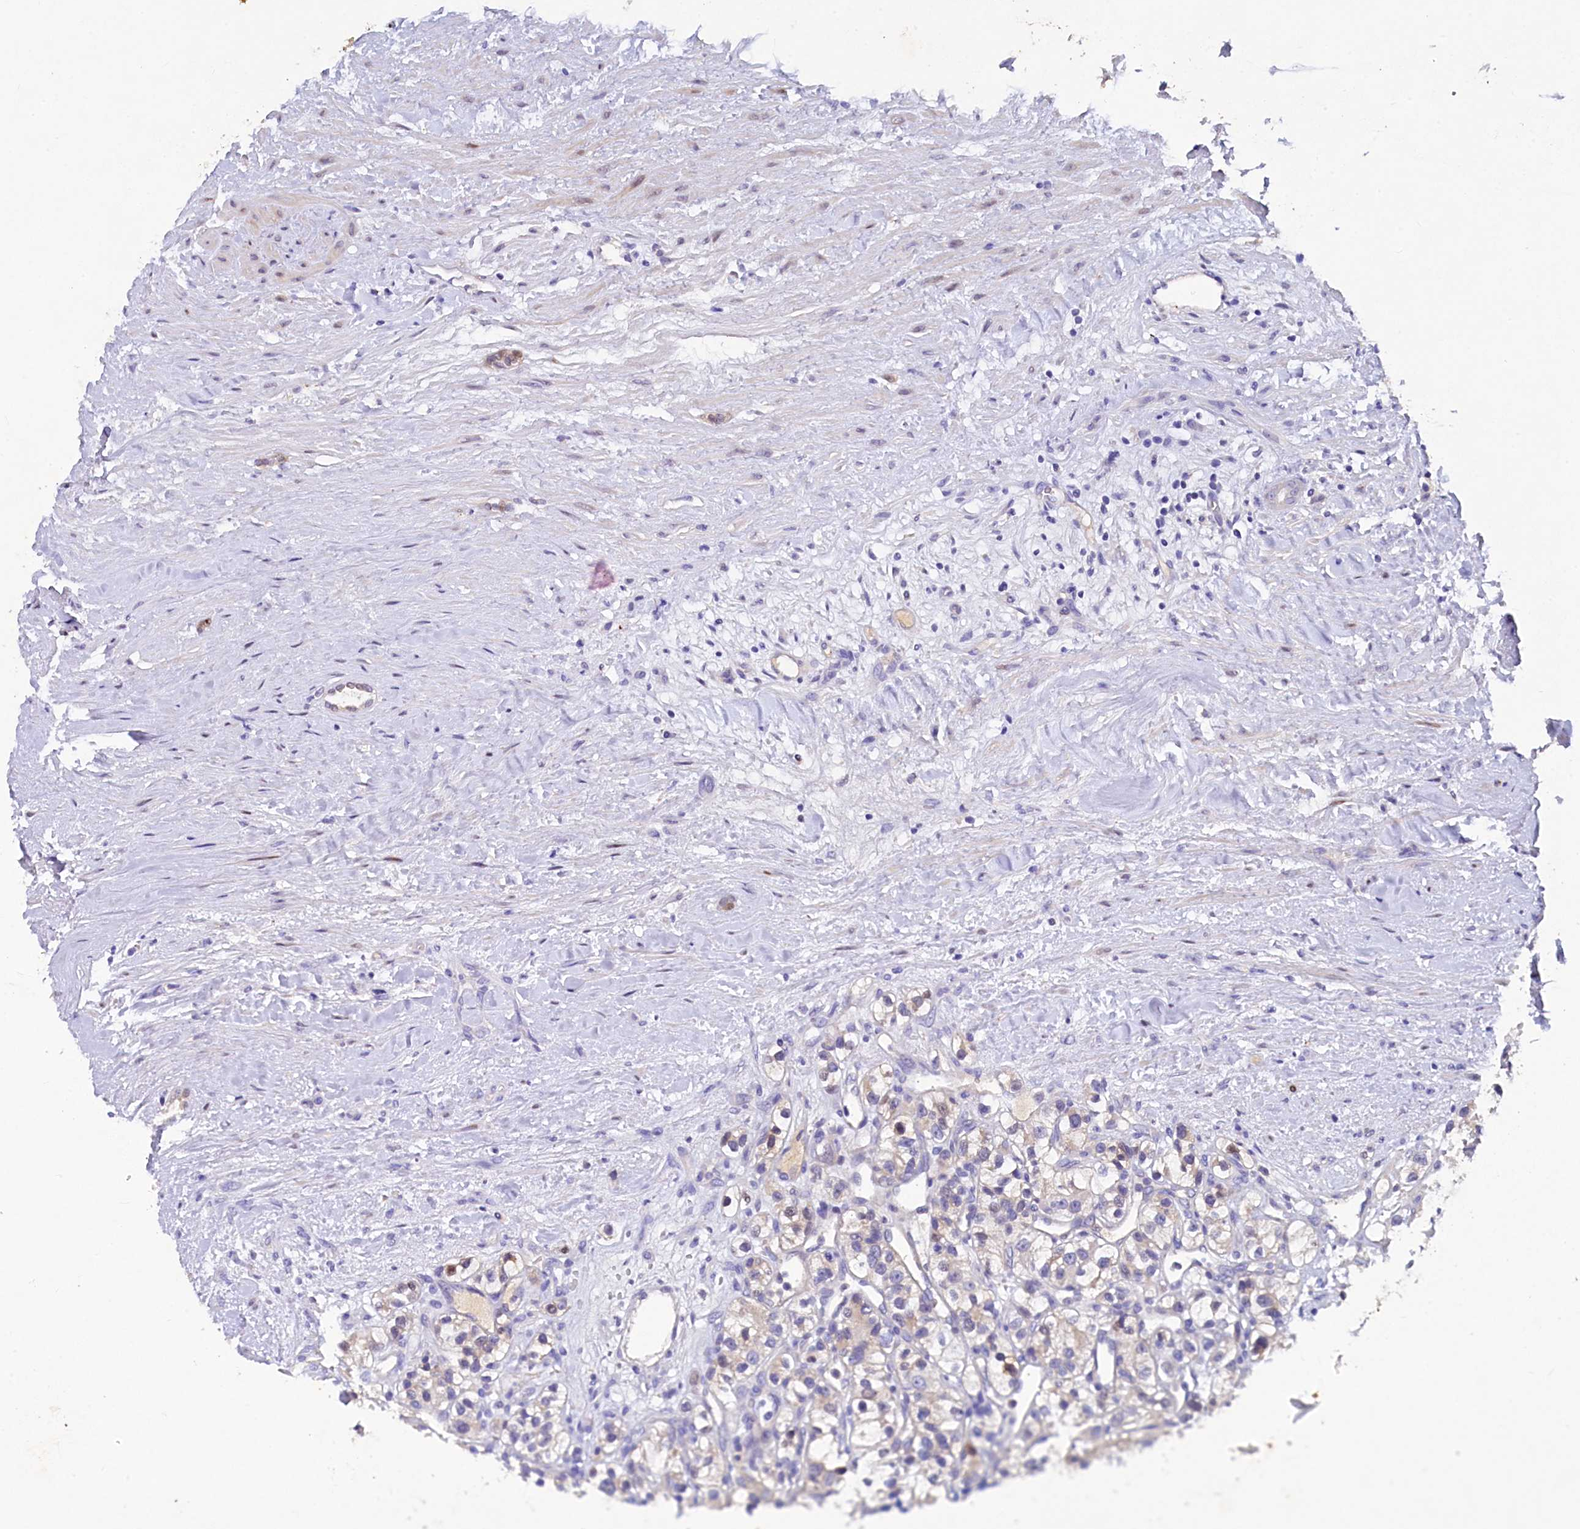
{"staining": {"intensity": "weak", "quantity": "<25%", "location": "cytoplasmic/membranous"}, "tissue": "renal cancer", "cell_type": "Tumor cells", "image_type": "cancer", "snomed": [{"axis": "morphology", "description": "Adenocarcinoma, NOS"}, {"axis": "topography", "description": "Kidney"}], "caption": "Immunohistochemical staining of human adenocarcinoma (renal) reveals no significant expression in tumor cells.", "gene": "TGDS", "patient": {"sex": "female", "age": 57}}